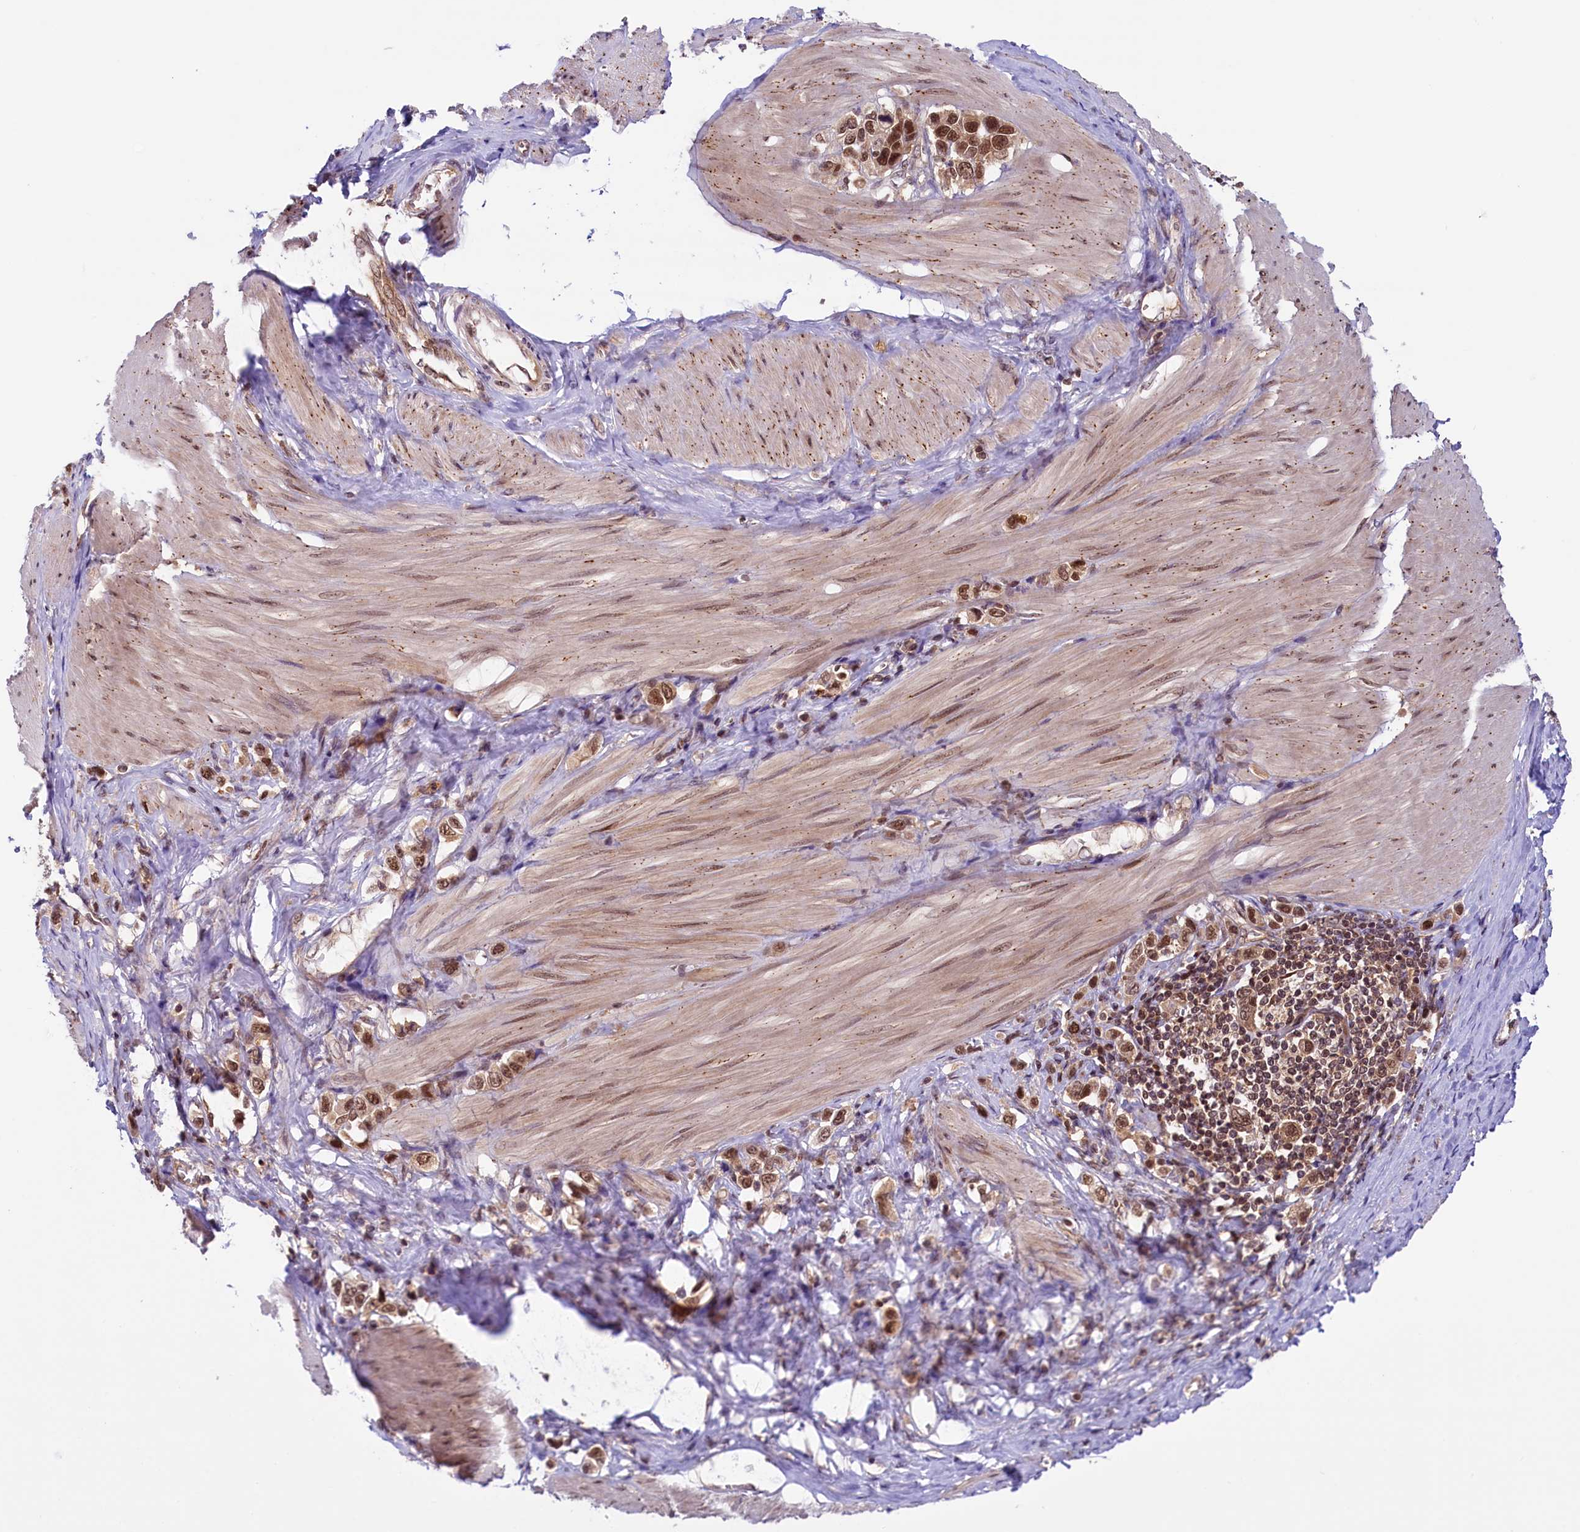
{"staining": {"intensity": "moderate", "quantity": ">75%", "location": "cytoplasmic/membranous,nuclear"}, "tissue": "stomach cancer", "cell_type": "Tumor cells", "image_type": "cancer", "snomed": [{"axis": "morphology", "description": "Adenocarcinoma, NOS"}, {"axis": "topography", "description": "Stomach"}], "caption": "Immunohistochemical staining of human stomach cancer (adenocarcinoma) shows medium levels of moderate cytoplasmic/membranous and nuclear protein staining in approximately >75% of tumor cells.", "gene": "SLC7A6OS", "patient": {"sex": "female", "age": 65}}